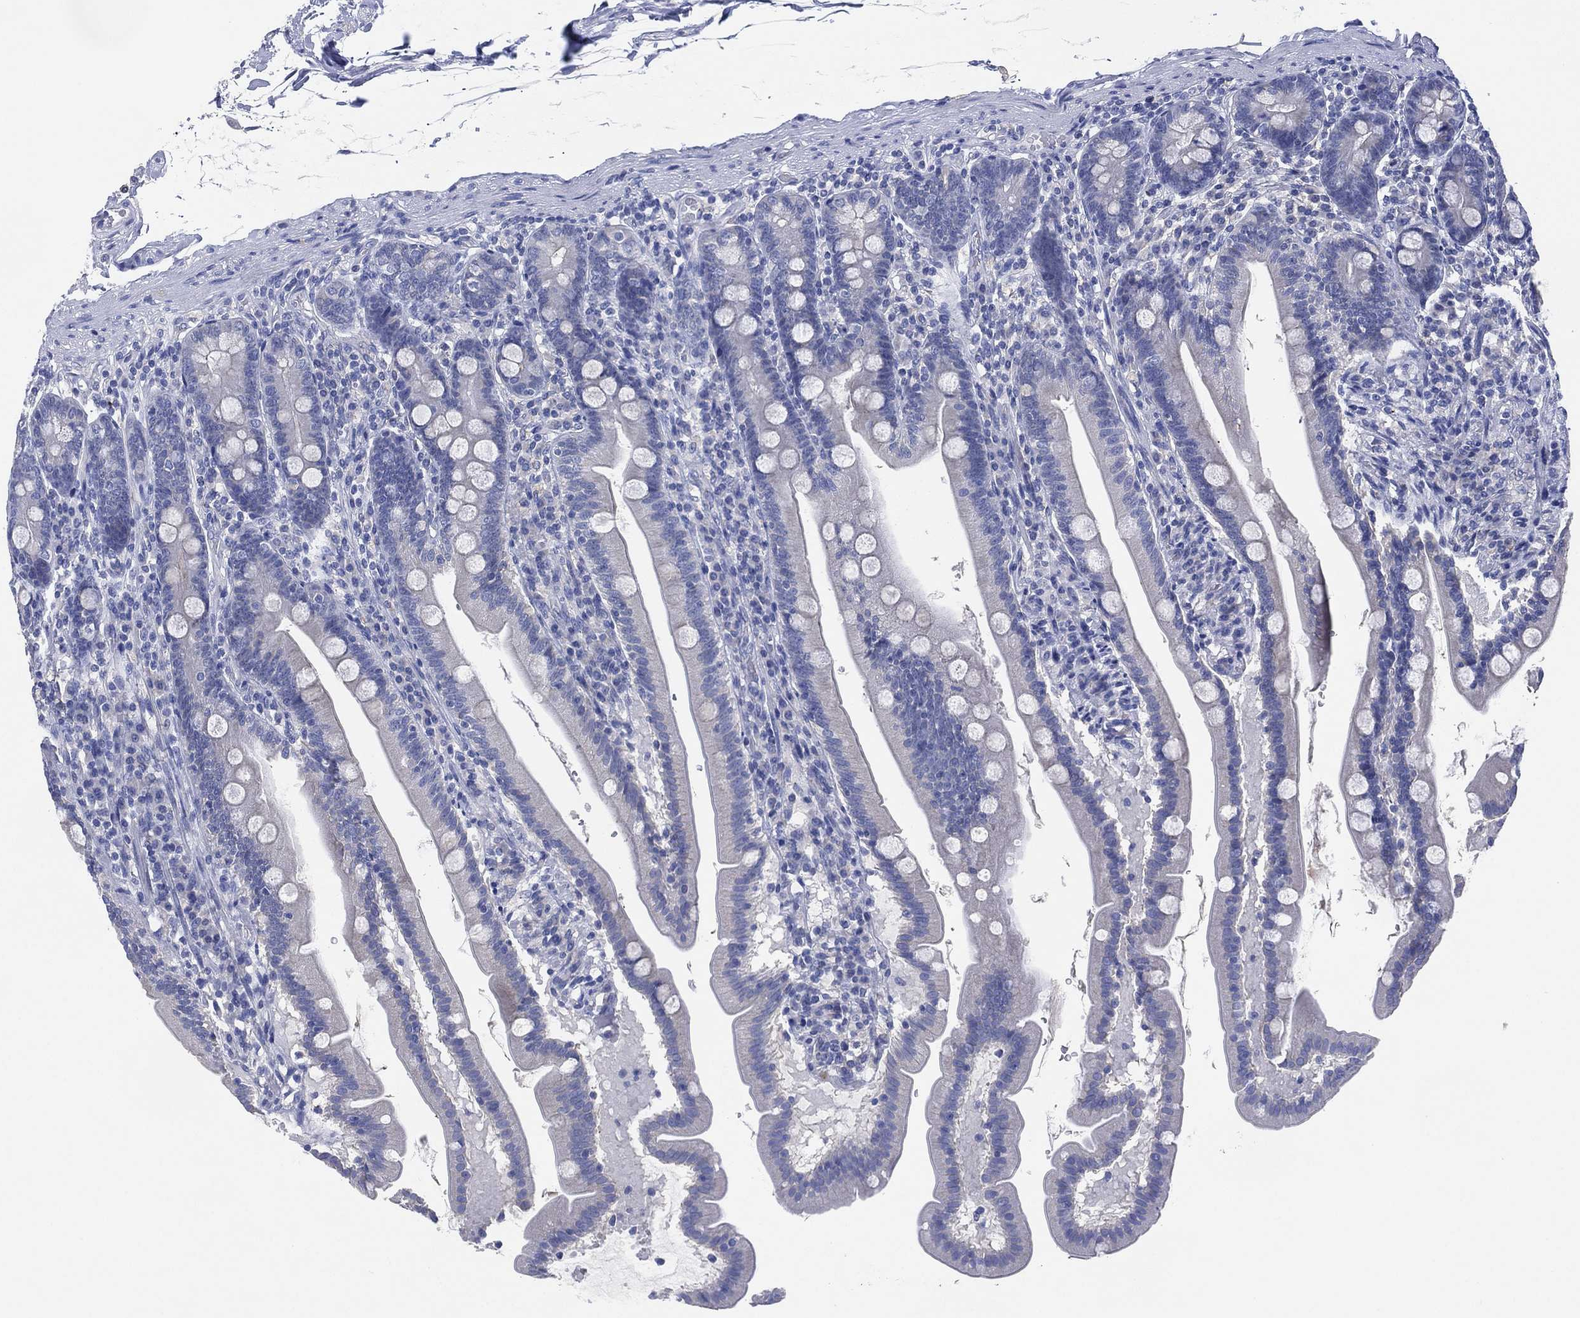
{"staining": {"intensity": "negative", "quantity": "none", "location": "none"}, "tissue": "duodenum", "cell_type": "Glandular cells", "image_type": "normal", "snomed": [{"axis": "morphology", "description": "Normal tissue, NOS"}, {"axis": "topography", "description": "Duodenum"}], "caption": "Protein analysis of normal duodenum demonstrates no significant expression in glandular cells. (Immunohistochemistry (ihc), brightfield microscopy, high magnification).", "gene": "CHRNA3", "patient": {"sex": "female", "age": 67}}